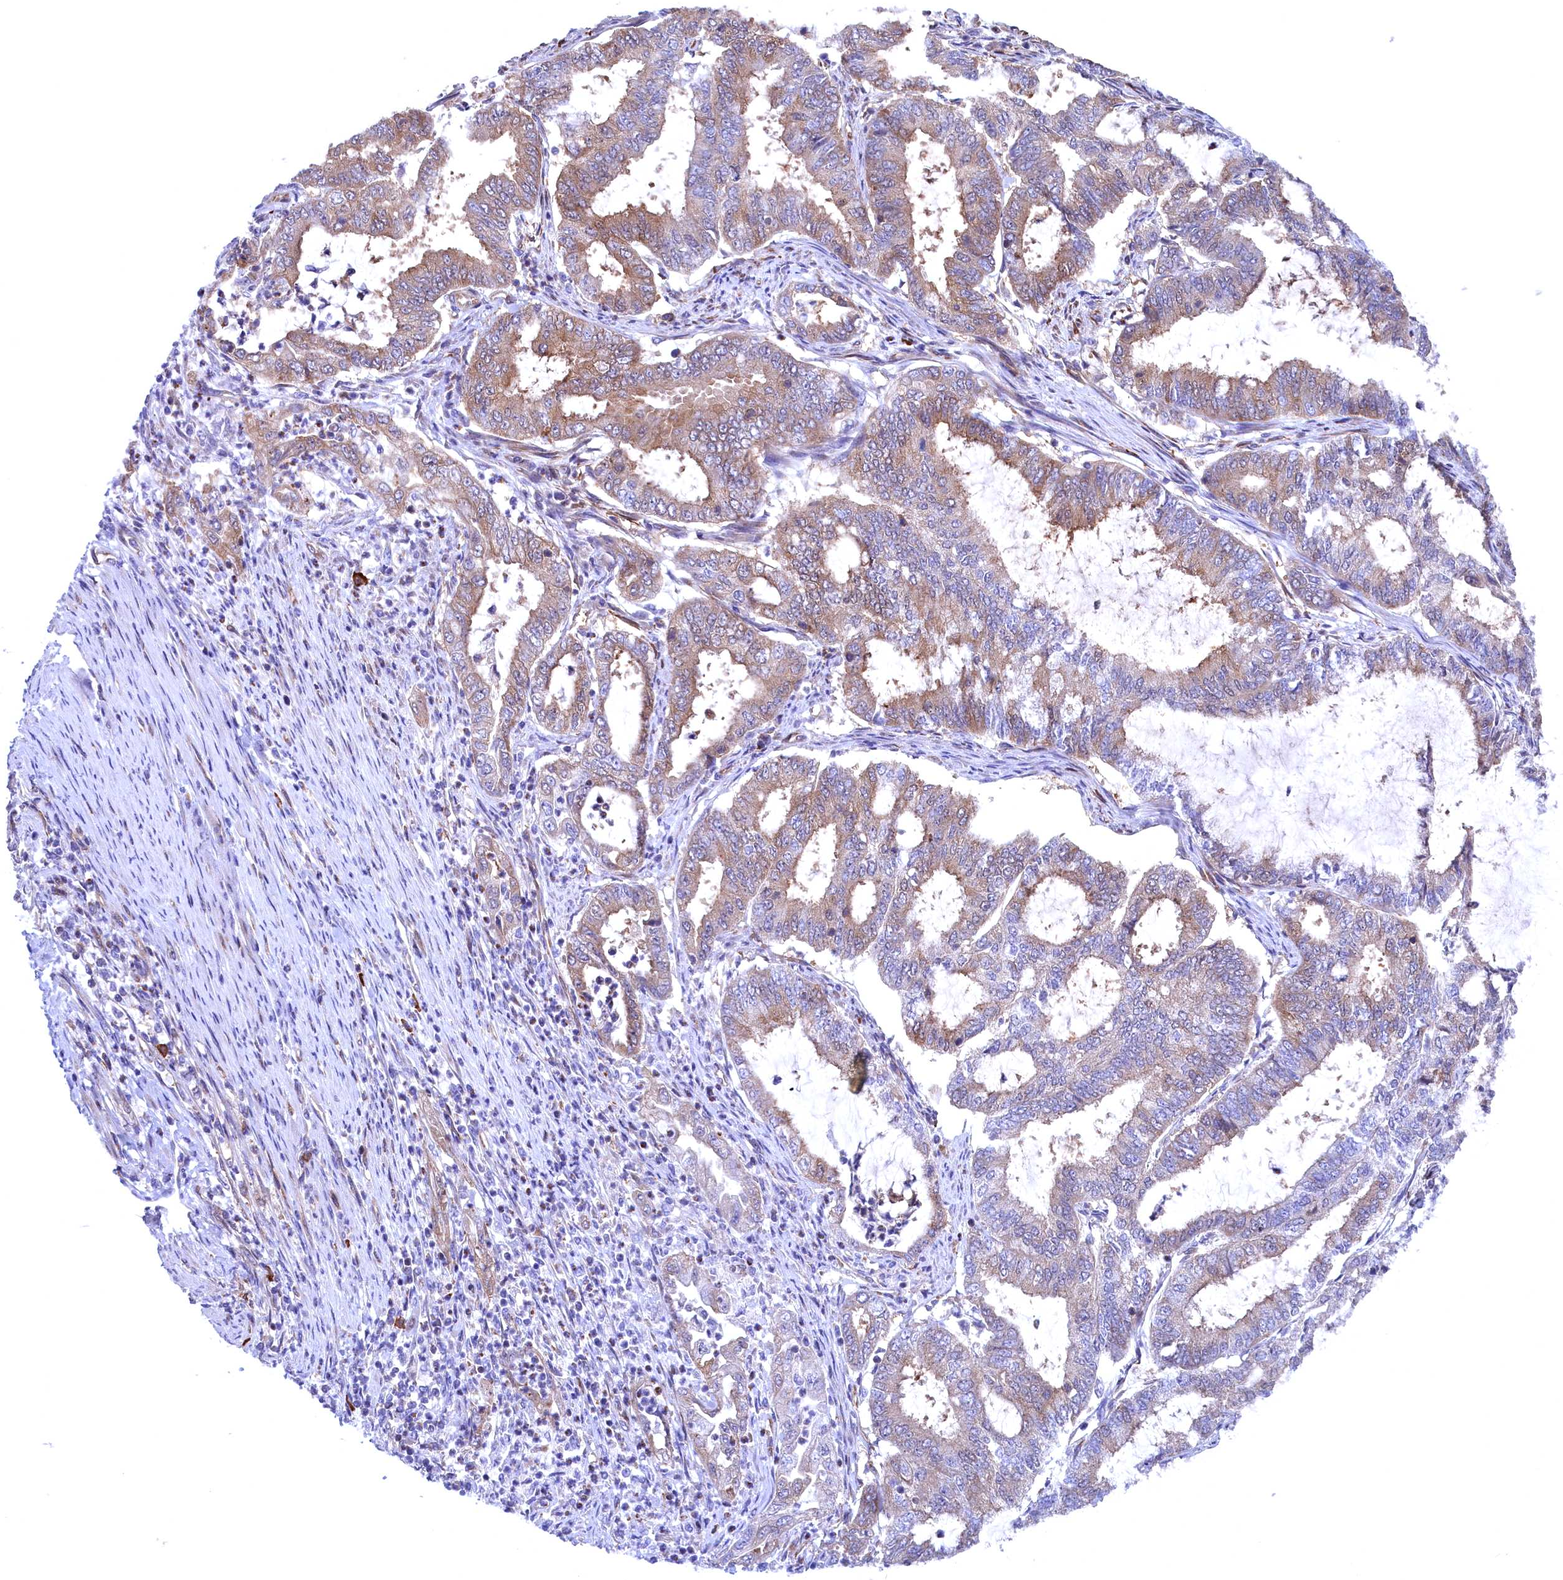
{"staining": {"intensity": "moderate", "quantity": "25%-75%", "location": "cytoplasmic/membranous"}, "tissue": "endometrial cancer", "cell_type": "Tumor cells", "image_type": "cancer", "snomed": [{"axis": "morphology", "description": "Adenocarcinoma, NOS"}, {"axis": "topography", "description": "Endometrium"}], "caption": "This histopathology image displays IHC staining of human endometrial cancer, with medium moderate cytoplasmic/membranous positivity in about 25%-75% of tumor cells.", "gene": "JPT2", "patient": {"sex": "female", "age": 51}}